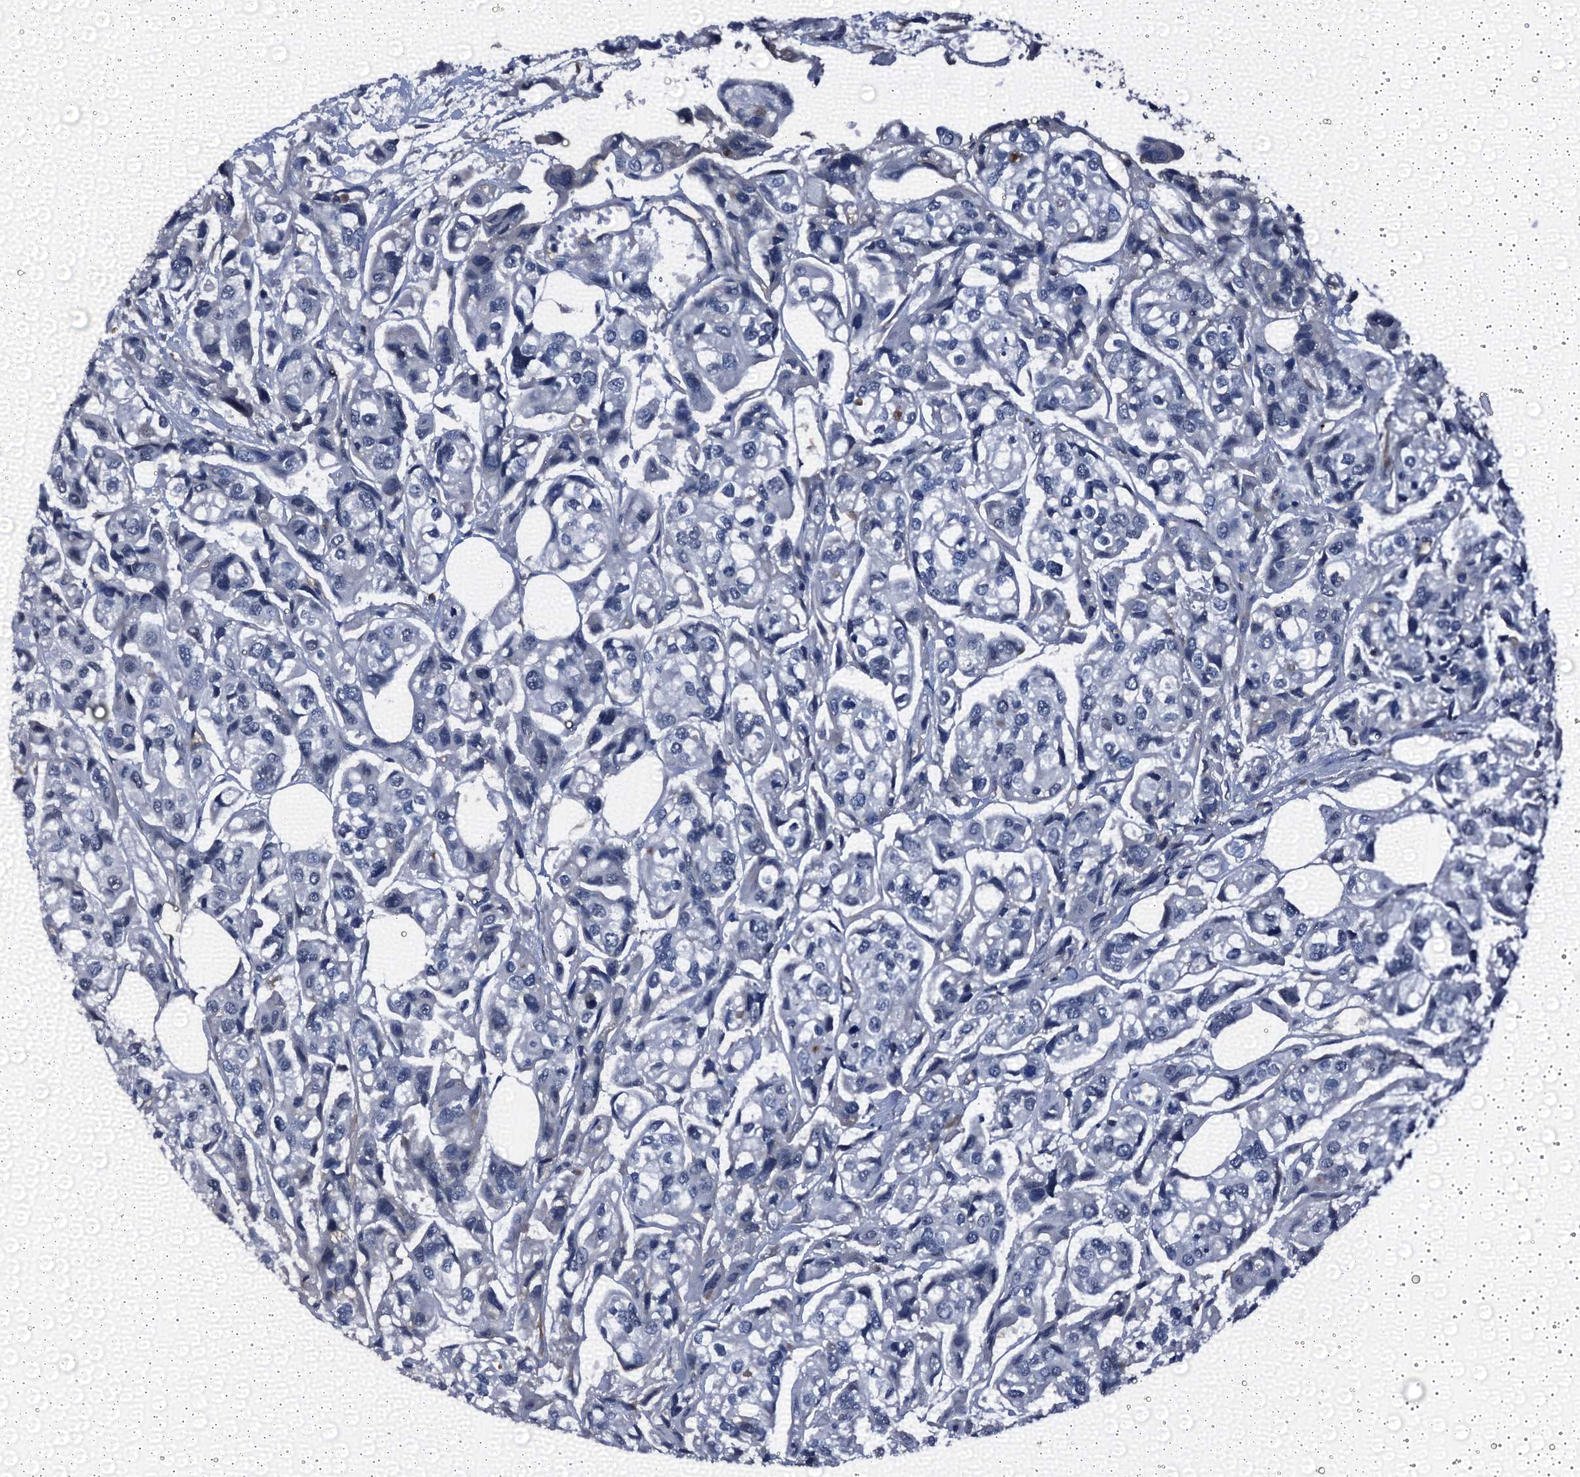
{"staining": {"intensity": "negative", "quantity": "none", "location": "none"}, "tissue": "urothelial cancer", "cell_type": "Tumor cells", "image_type": "cancer", "snomed": [{"axis": "morphology", "description": "Urothelial carcinoma, High grade"}, {"axis": "topography", "description": "Urinary bladder"}], "caption": "Protein analysis of high-grade urothelial carcinoma reveals no significant positivity in tumor cells.", "gene": "EMG1", "patient": {"sex": "male", "age": 67}}